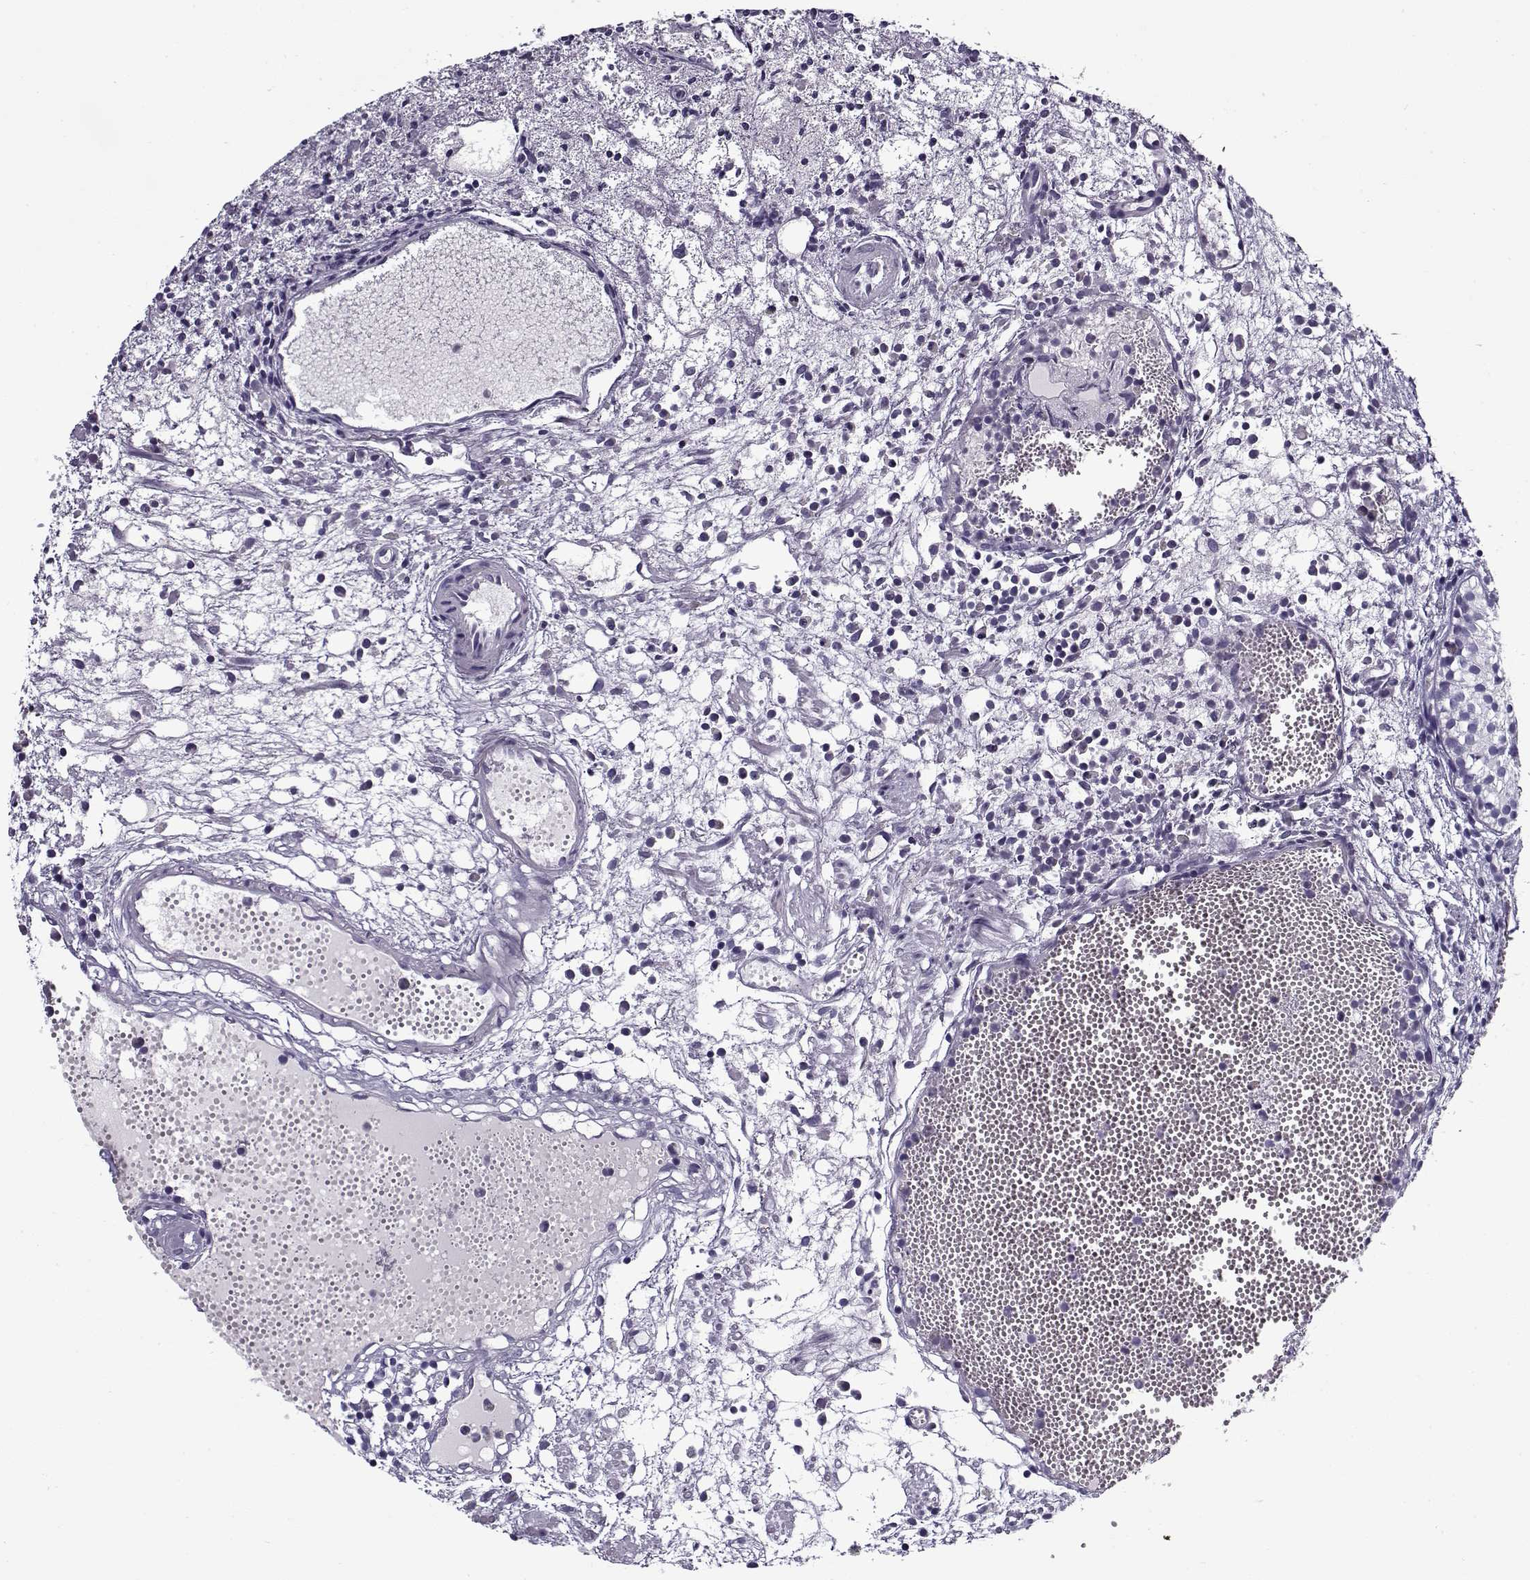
{"staining": {"intensity": "negative", "quantity": "none", "location": "none"}, "tissue": "urothelial cancer", "cell_type": "Tumor cells", "image_type": "cancer", "snomed": [{"axis": "morphology", "description": "Urothelial carcinoma, Low grade"}, {"axis": "topography", "description": "Urinary bladder"}], "caption": "IHC image of neoplastic tissue: human urothelial cancer stained with DAB (3,3'-diaminobenzidine) displays no significant protein positivity in tumor cells. (Immunohistochemistry (ihc), brightfield microscopy, high magnification).", "gene": "GAGE2A", "patient": {"sex": "male", "age": 79}}